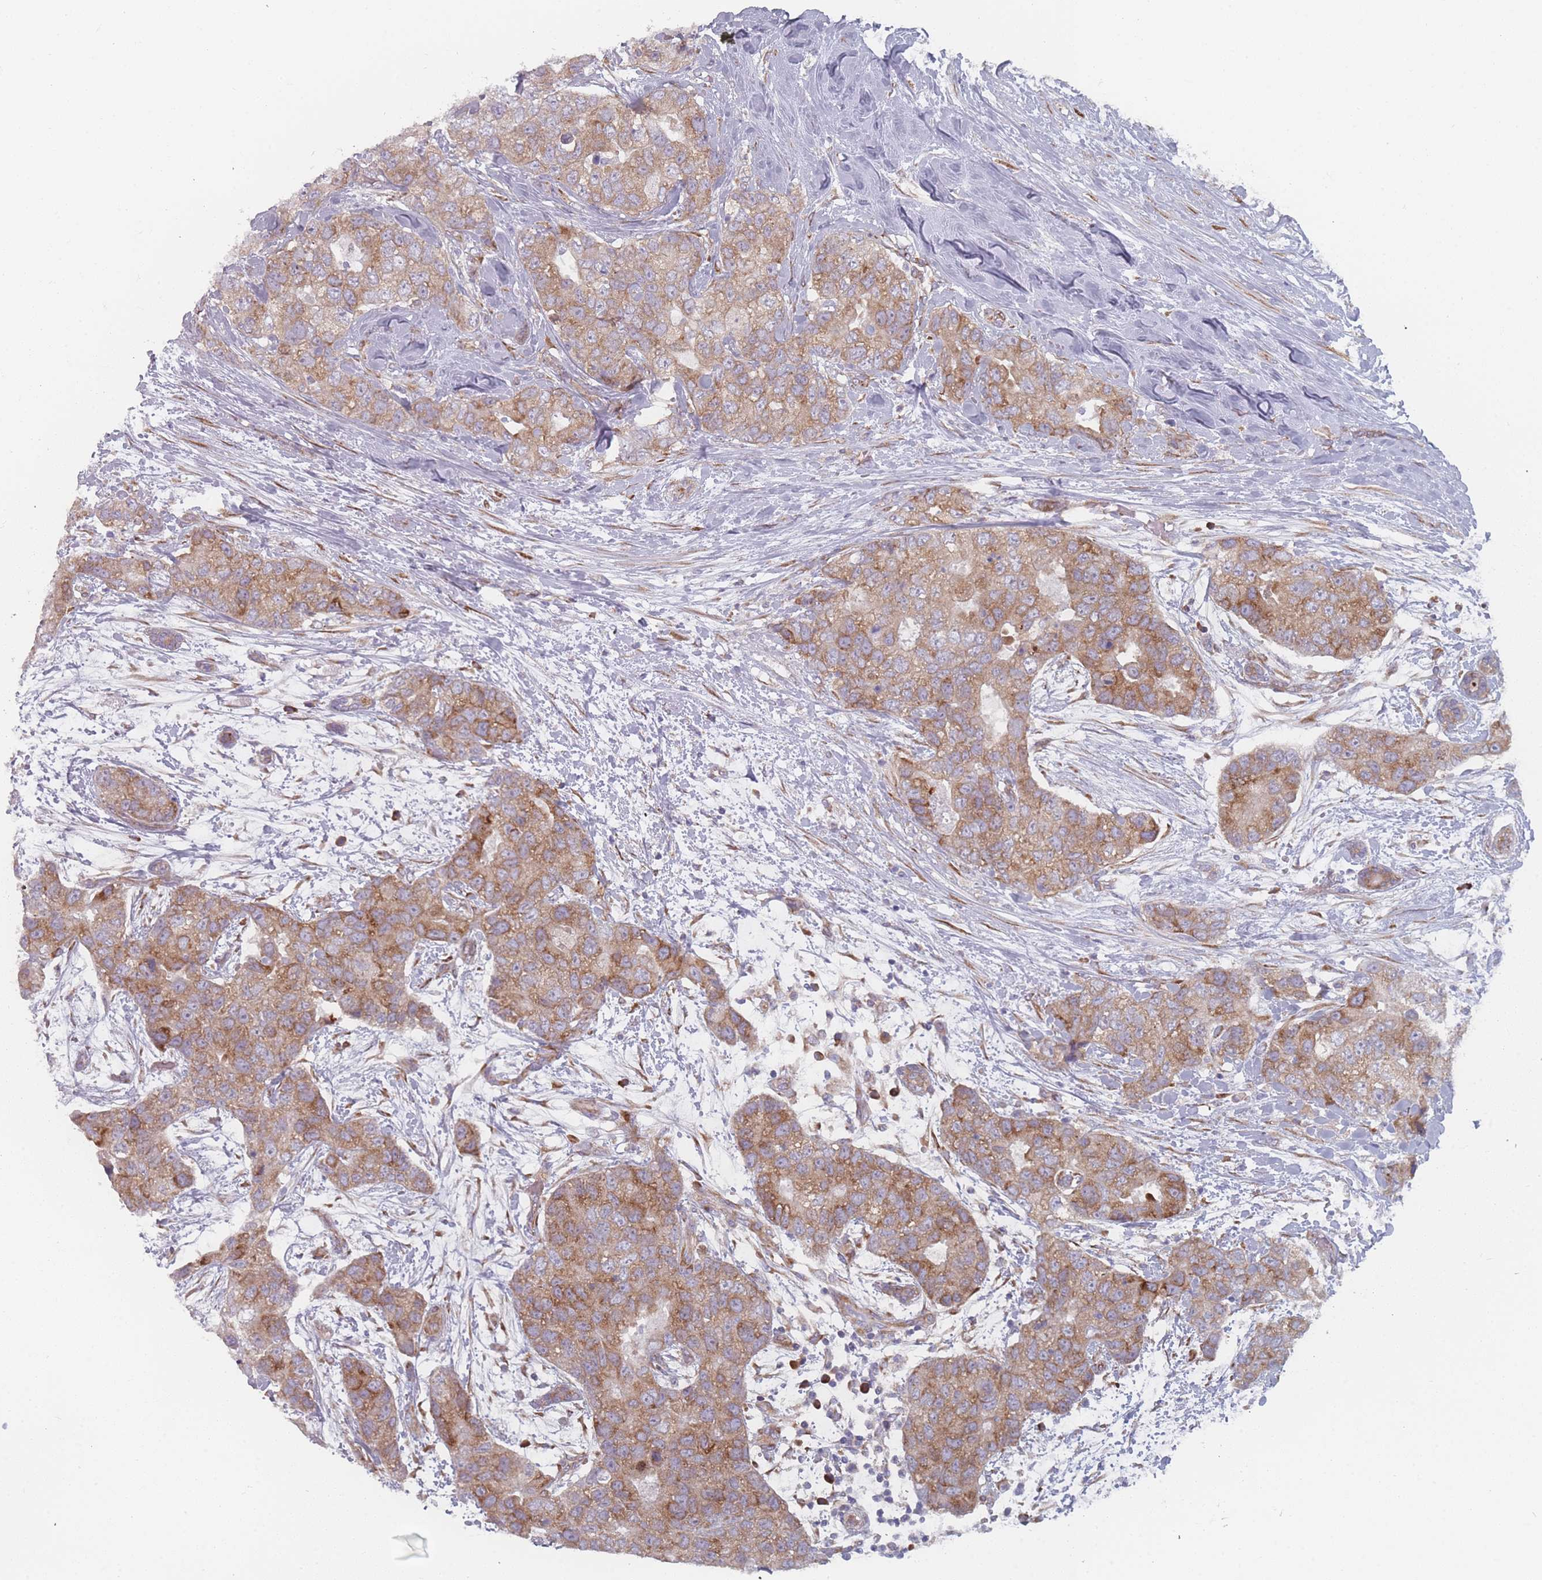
{"staining": {"intensity": "moderate", "quantity": ">75%", "location": "cytoplasmic/membranous"}, "tissue": "breast cancer", "cell_type": "Tumor cells", "image_type": "cancer", "snomed": [{"axis": "morphology", "description": "Duct carcinoma"}, {"axis": "topography", "description": "Breast"}], "caption": "Breast invasive ductal carcinoma was stained to show a protein in brown. There is medium levels of moderate cytoplasmic/membranous expression in approximately >75% of tumor cells. The staining was performed using DAB (3,3'-diaminobenzidine) to visualize the protein expression in brown, while the nuclei were stained in blue with hematoxylin (Magnification: 20x).", "gene": "CACNG5", "patient": {"sex": "female", "age": 62}}